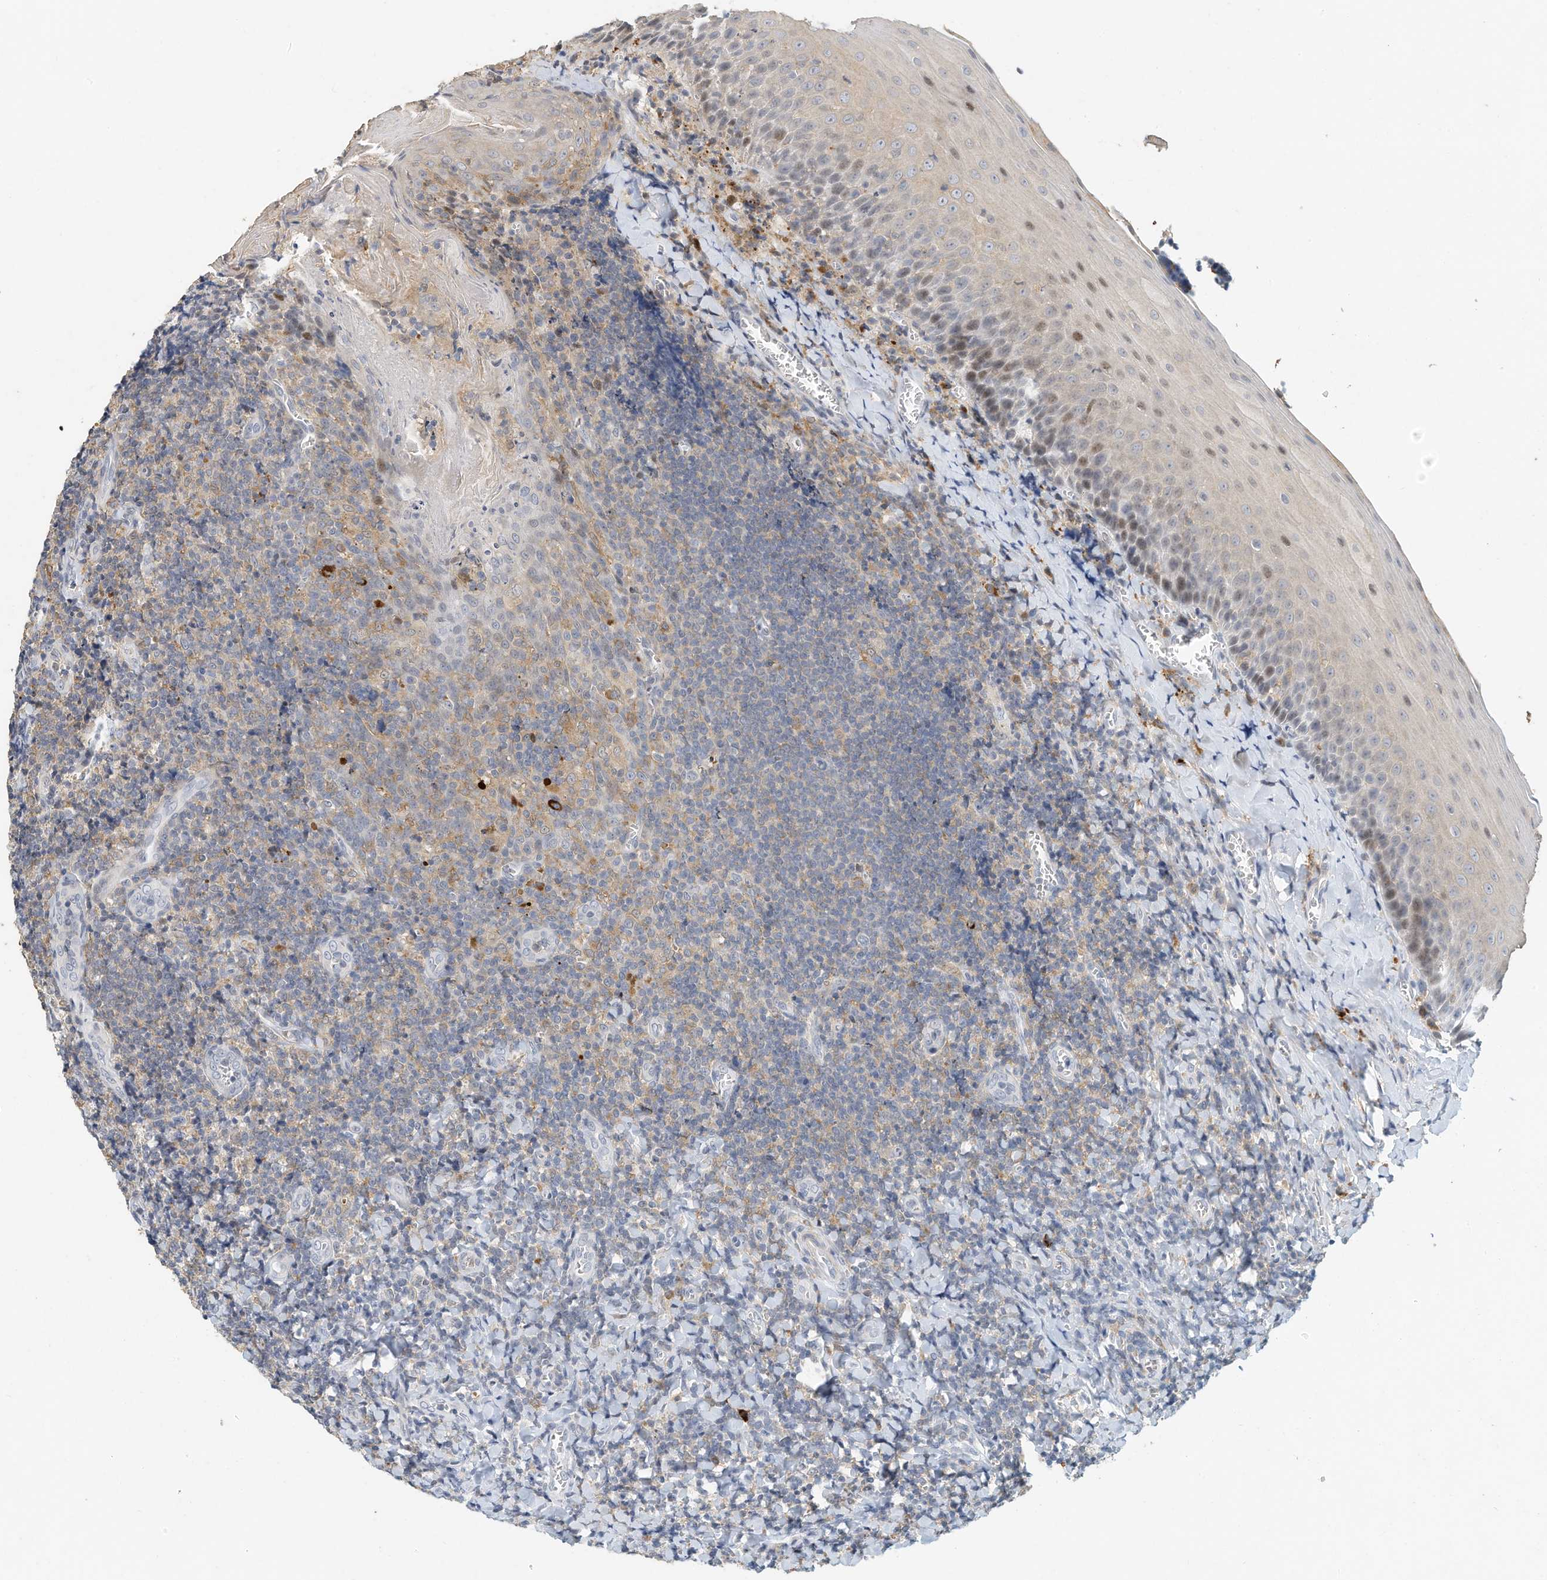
{"staining": {"intensity": "moderate", "quantity": "<25%", "location": "cytoplasmic/membranous"}, "tissue": "tonsil", "cell_type": "Germinal center cells", "image_type": "normal", "snomed": [{"axis": "morphology", "description": "Normal tissue, NOS"}, {"axis": "topography", "description": "Tonsil"}], "caption": "Protein expression by IHC exhibits moderate cytoplasmic/membranous positivity in about <25% of germinal center cells in normal tonsil. The staining is performed using DAB (3,3'-diaminobenzidine) brown chromogen to label protein expression. The nuclei are counter-stained blue using hematoxylin.", "gene": "MICAL1", "patient": {"sex": "male", "age": 27}}